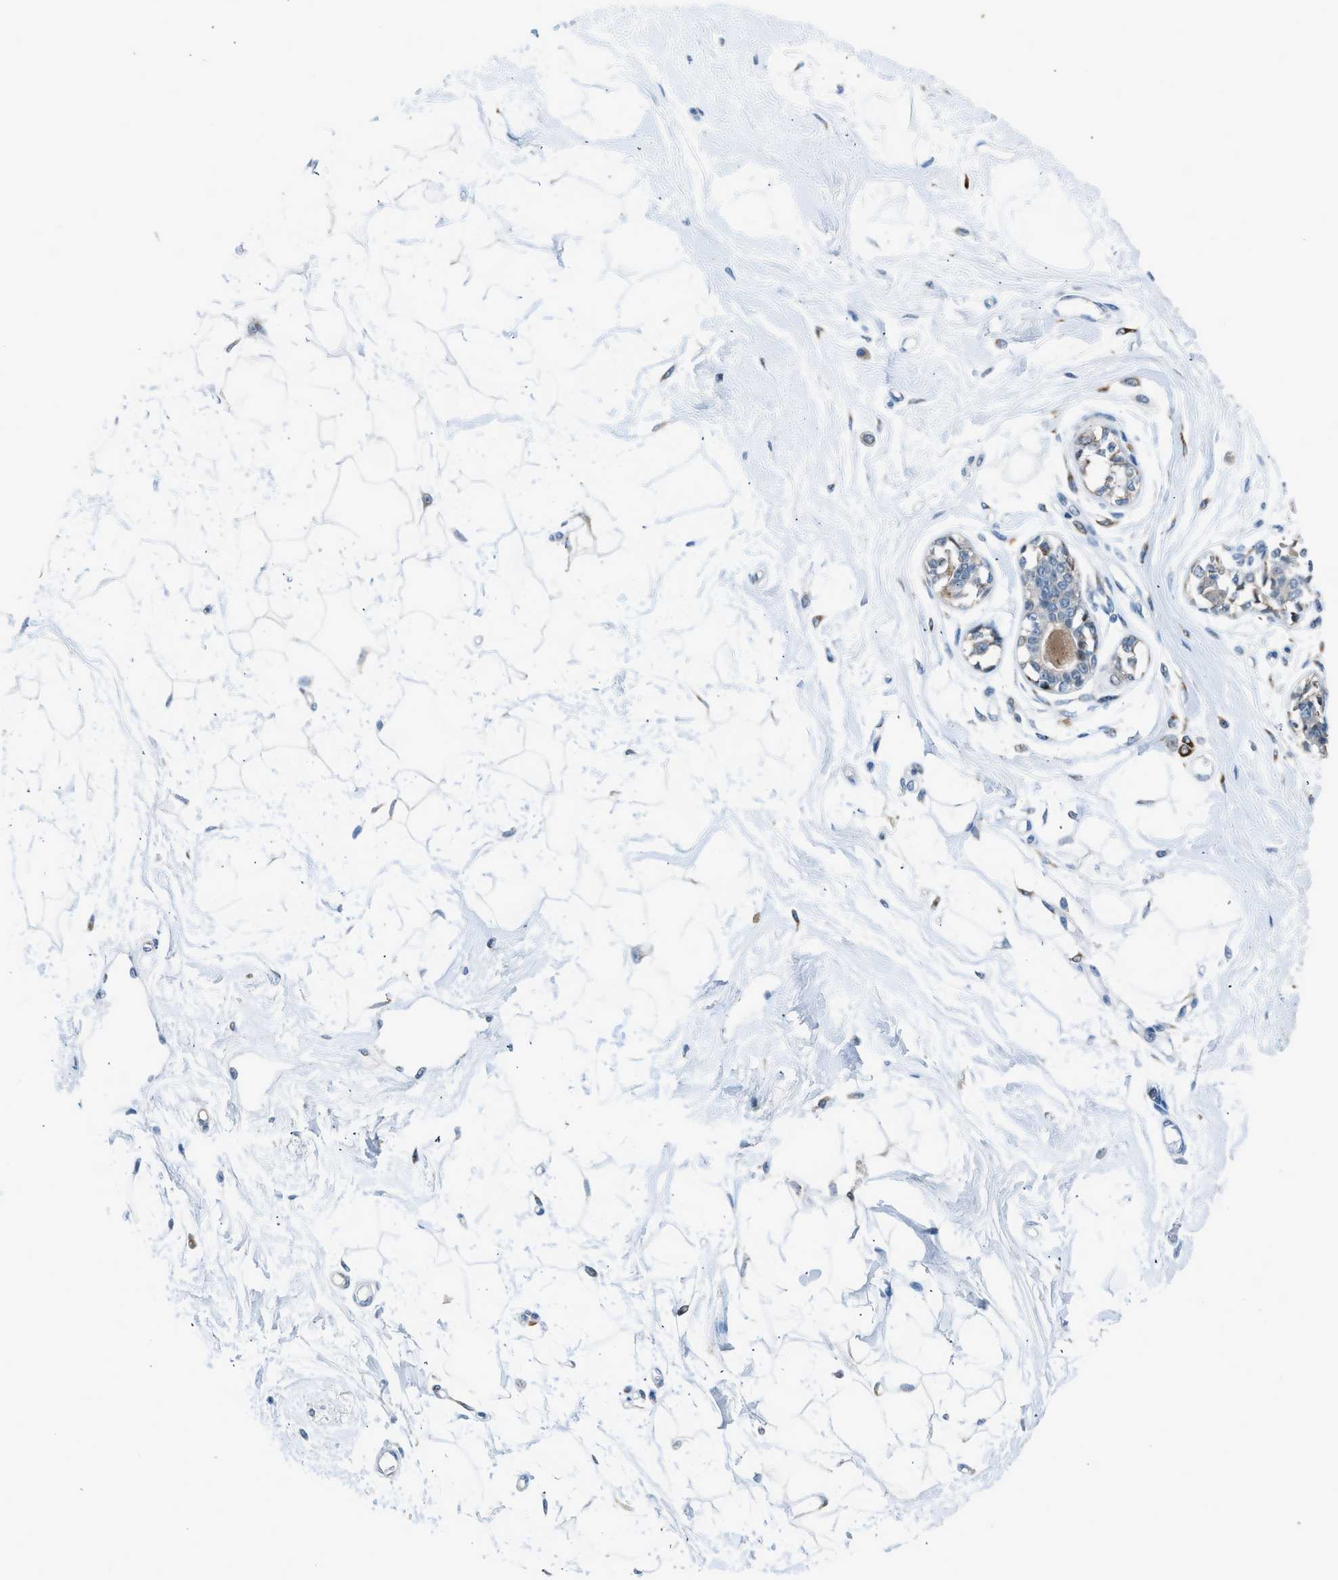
{"staining": {"intensity": "negative", "quantity": "none", "location": "none"}, "tissue": "breast", "cell_type": "Adipocytes", "image_type": "normal", "snomed": [{"axis": "morphology", "description": "Normal tissue, NOS"}, {"axis": "topography", "description": "Breast"}], "caption": "High magnification brightfield microscopy of benign breast stained with DAB (brown) and counterstained with hematoxylin (blue): adipocytes show no significant staining. The staining was performed using DAB (3,3'-diaminobenzidine) to visualize the protein expression in brown, while the nuclei were stained in blue with hematoxylin (Magnification: 20x).", "gene": "RNF41", "patient": {"sex": "female", "age": 45}}